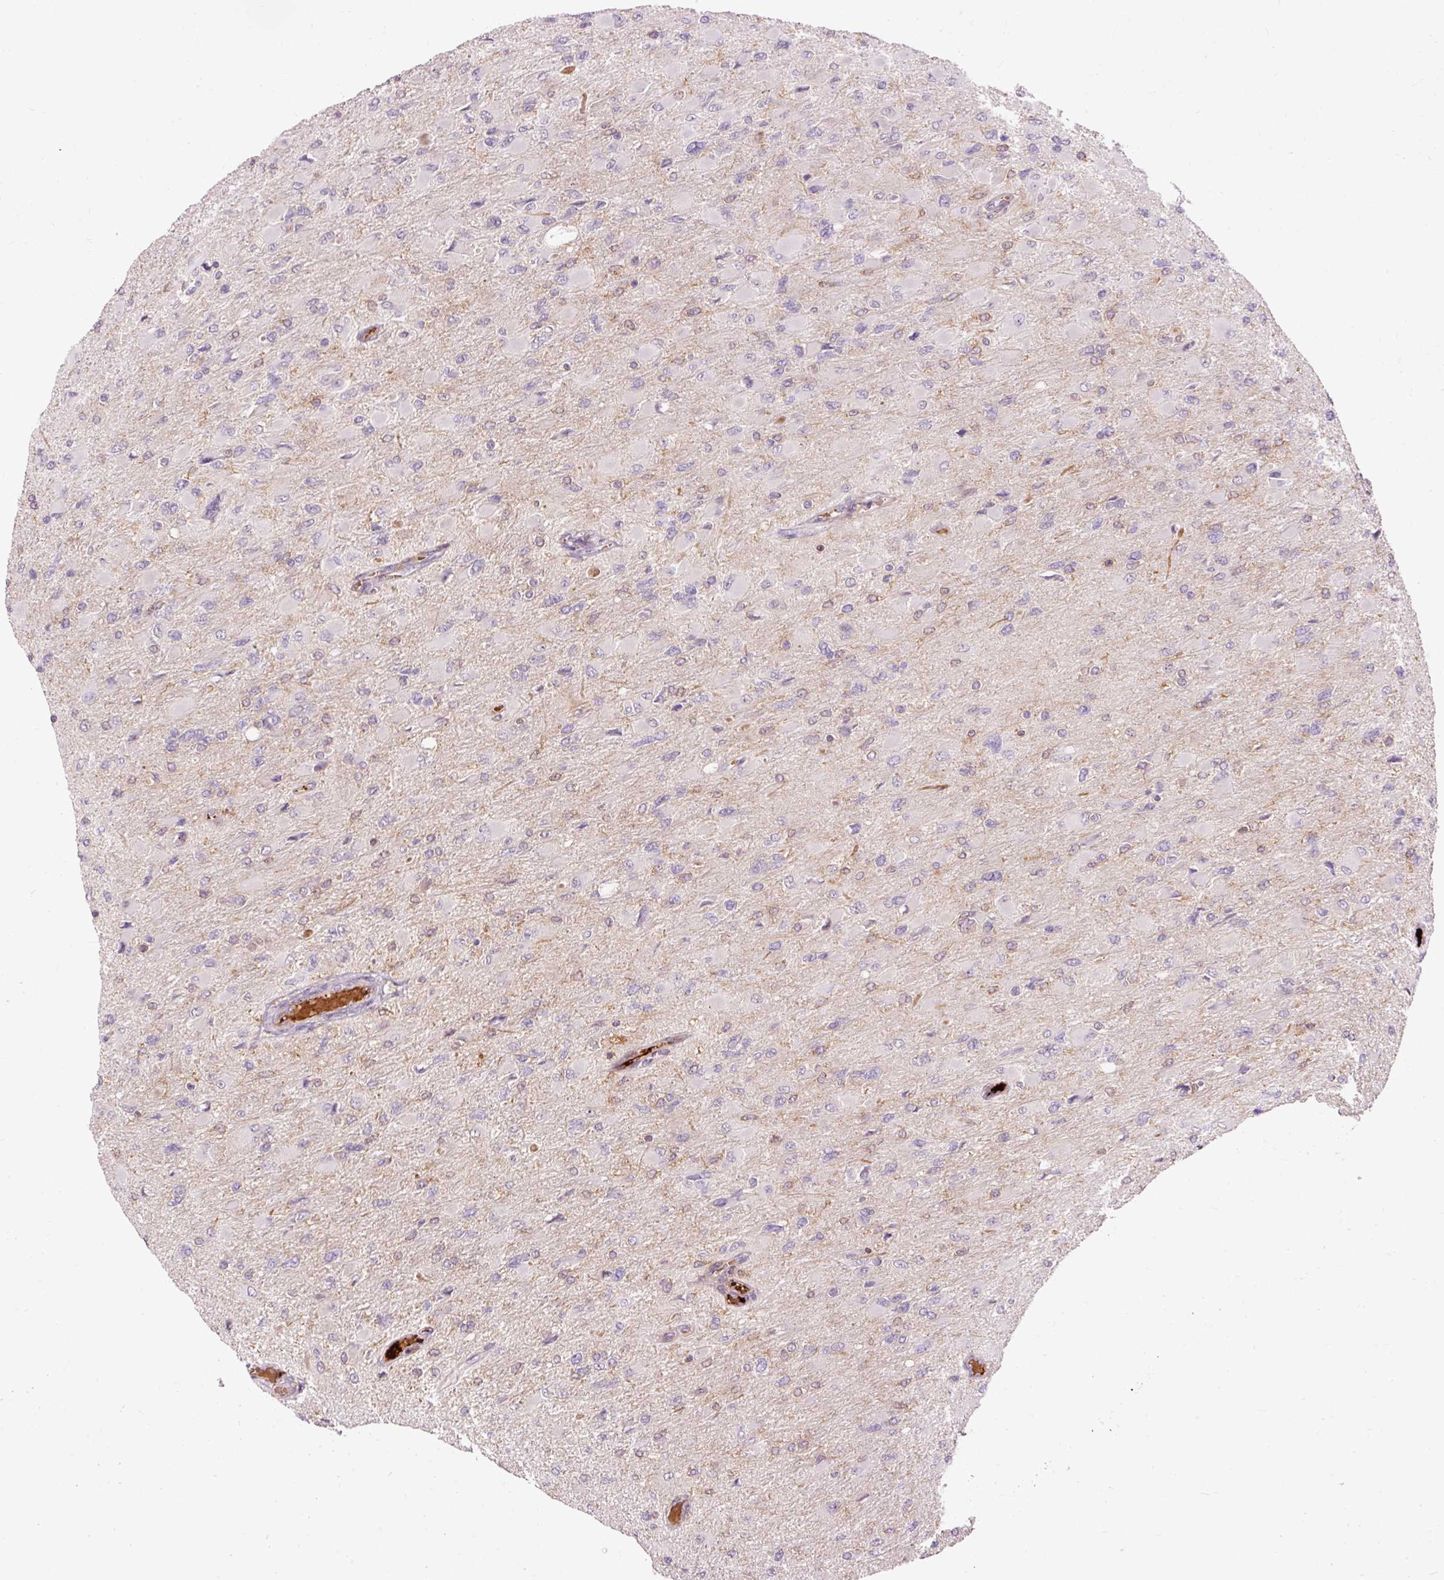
{"staining": {"intensity": "negative", "quantity": "none", "location": "none"}, "tissue": "glioma", "cell_type": "Tumor cells", "image_type": "cancer", "snomed": [{"axis": "morphology", "description": "Glioma, malignant, High grade"}, {"axis": "topography", "description": "Cerebral cortex"}], "caption": "Tumor cells are negative for protein expression in human high-grade glioma (malignant).", "gene": "CEBPZ", "patient": {"sex": "female", "age": 36}}